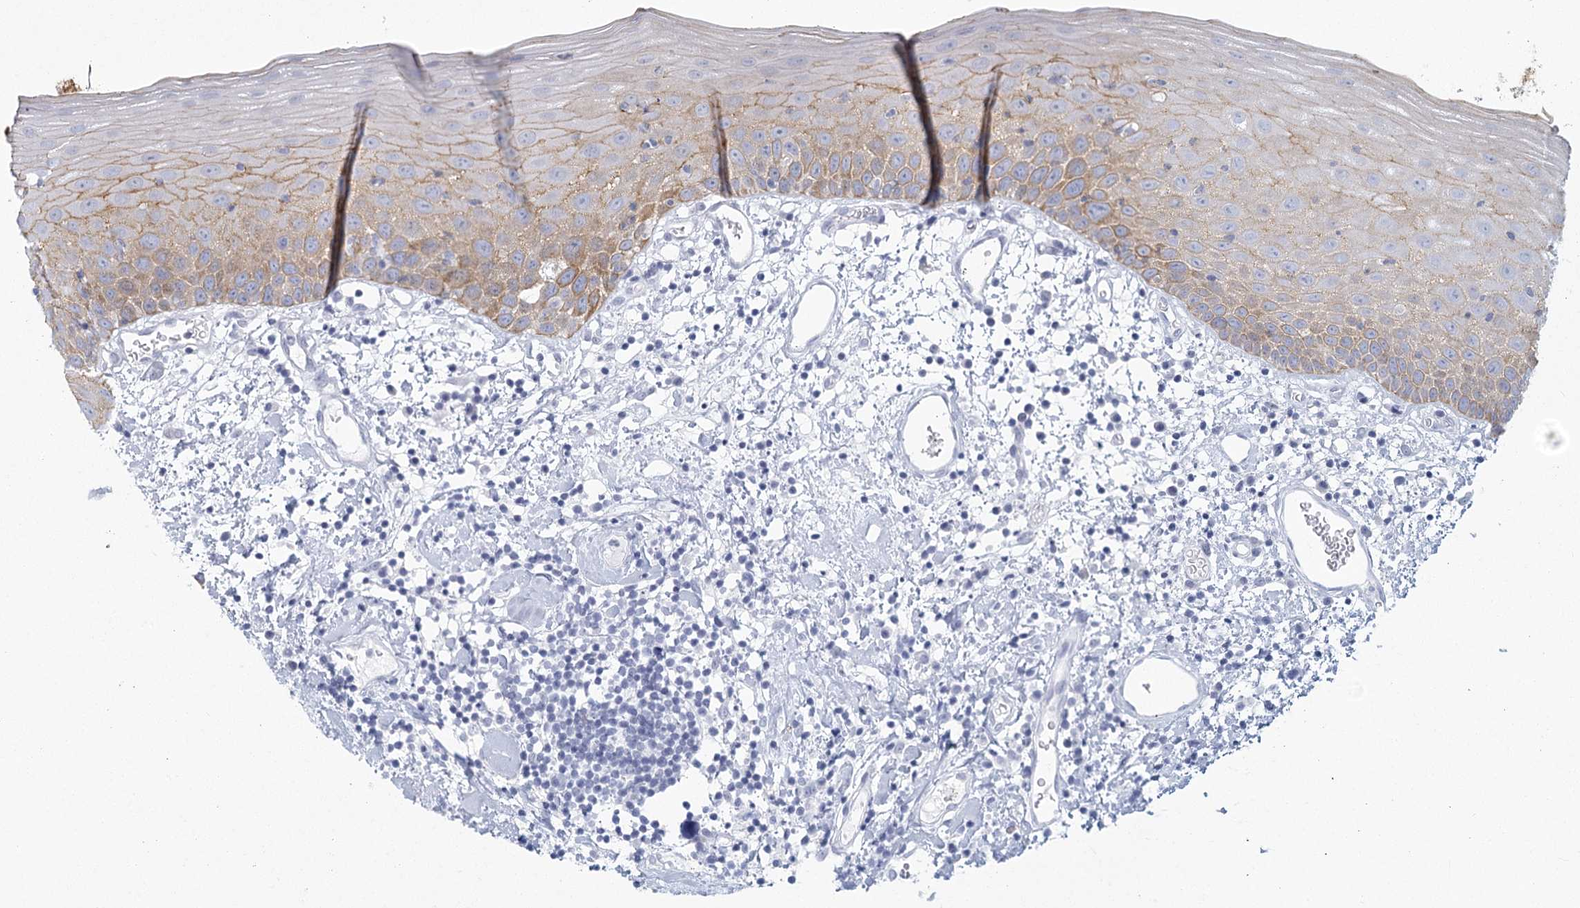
{"staining": {"intensity": "moderate", "quantity": "25%-75%", "location": "cytoplasmic/membranous"}, "tissue": "oral mucosa", "cell_type": "Squamous epithelial cells", "image_type": "normal", "snomed": [{"axis": "morphology", "description": "Normal tissue, NOS"}, {"axis": "topography", "description": "Oral tissue"}], "caption": "This micrograph reveals benign oral mucosa stained with immunohistochemistry (IHC) to label a protein in brown. The cytoplasmic/membranous of squamous epithelial cells show moderate positivity for the protein. Nuclei are counter-stained blue.", "gene": "WNT8B", "patient": {"sex": "male", "age": 74}}